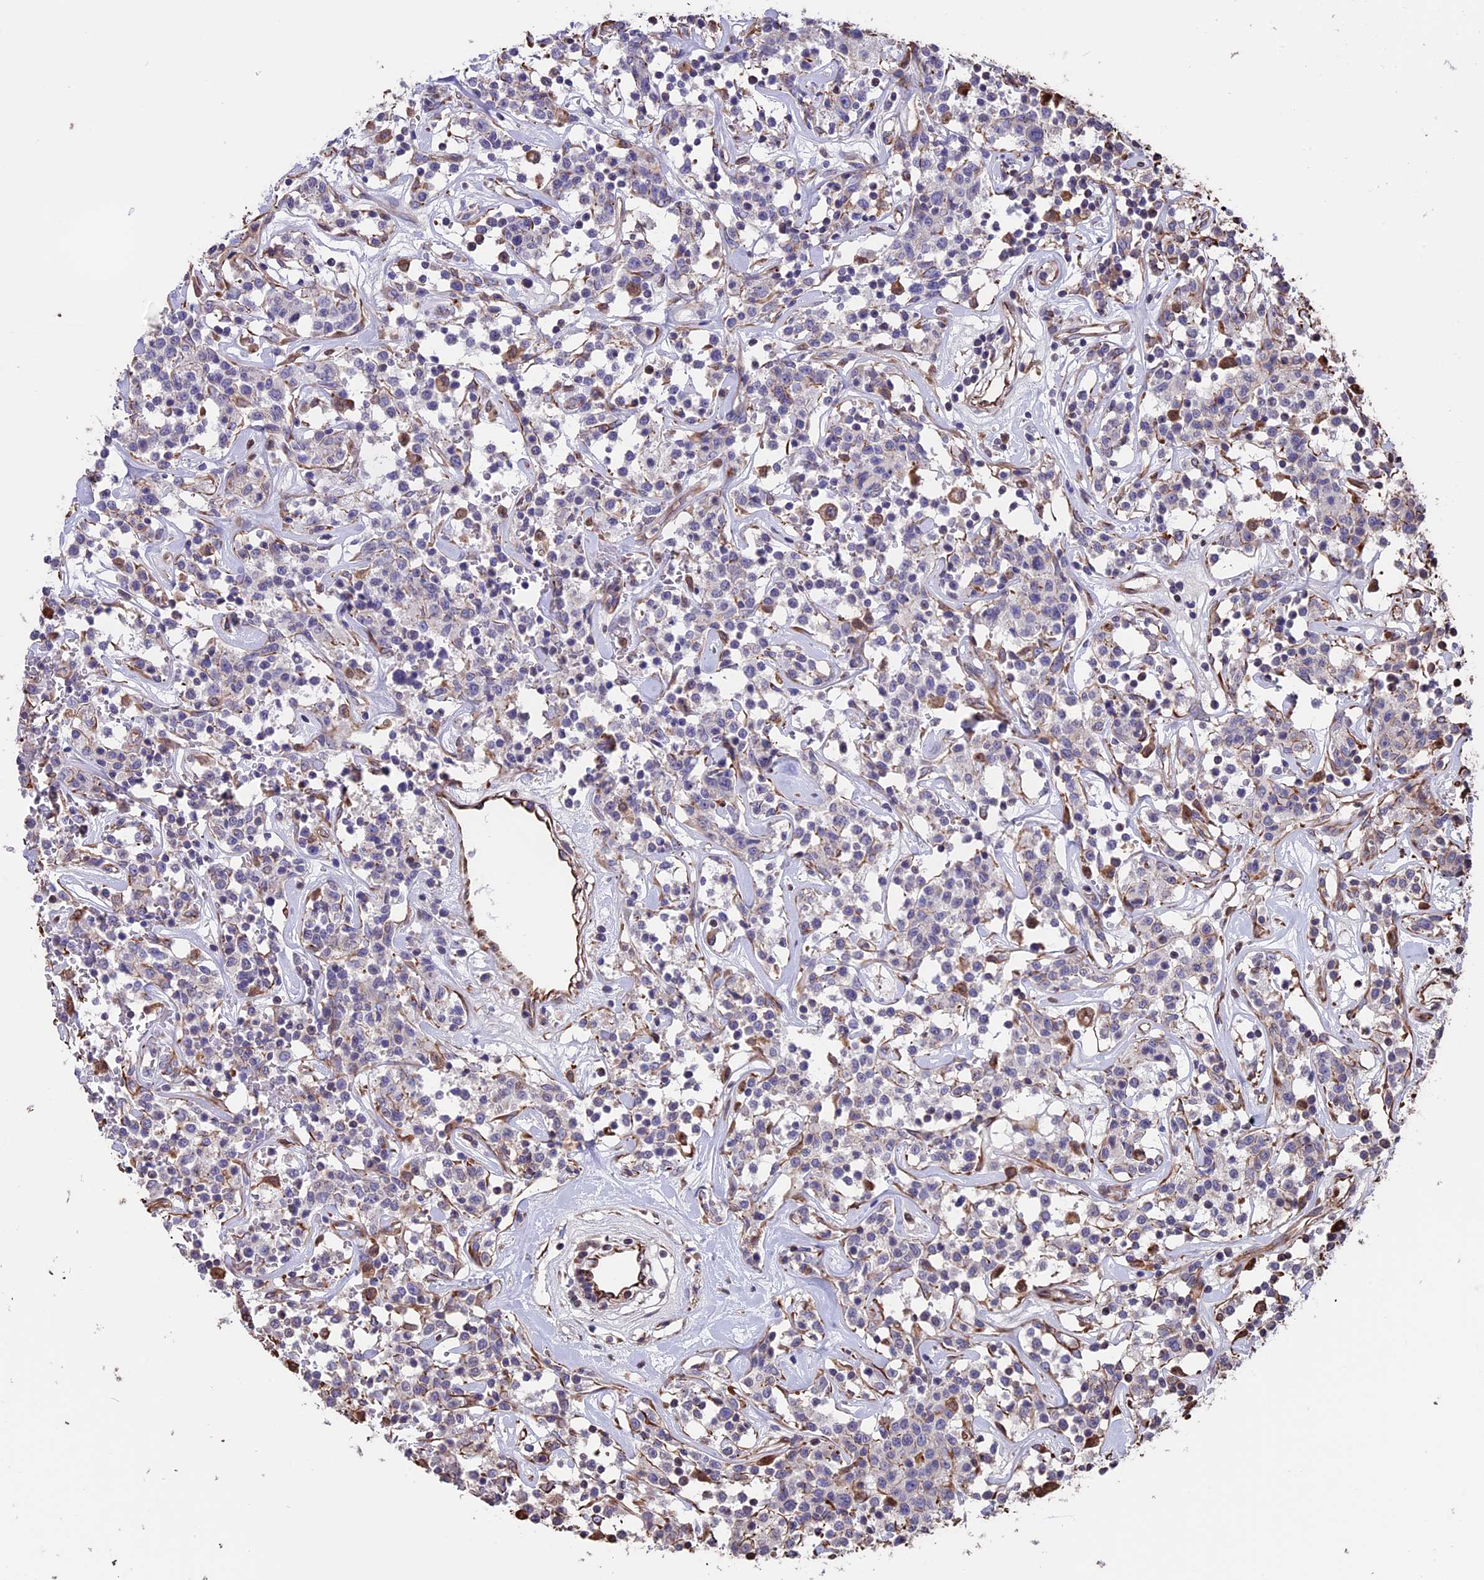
{"staining": {"intensity": "negative", "quantity": "none", "location": "none"}, "tissue": "lymphoma", "cell_type": "Tumor cells", "image_type": "cancer", "snomed": [{"axis": "morphology", "description": "Malignant lymphoma, non-Hodgkin's type, Low grade"}, {"axis": "topography", "description": "Small intestine"}], "caption": "Lymphoma was stained to show a protein in brown. There is no significant staining in tumor cells.", "gene": "SEH1L", "patient": {"sex": "female", "age": 59}}